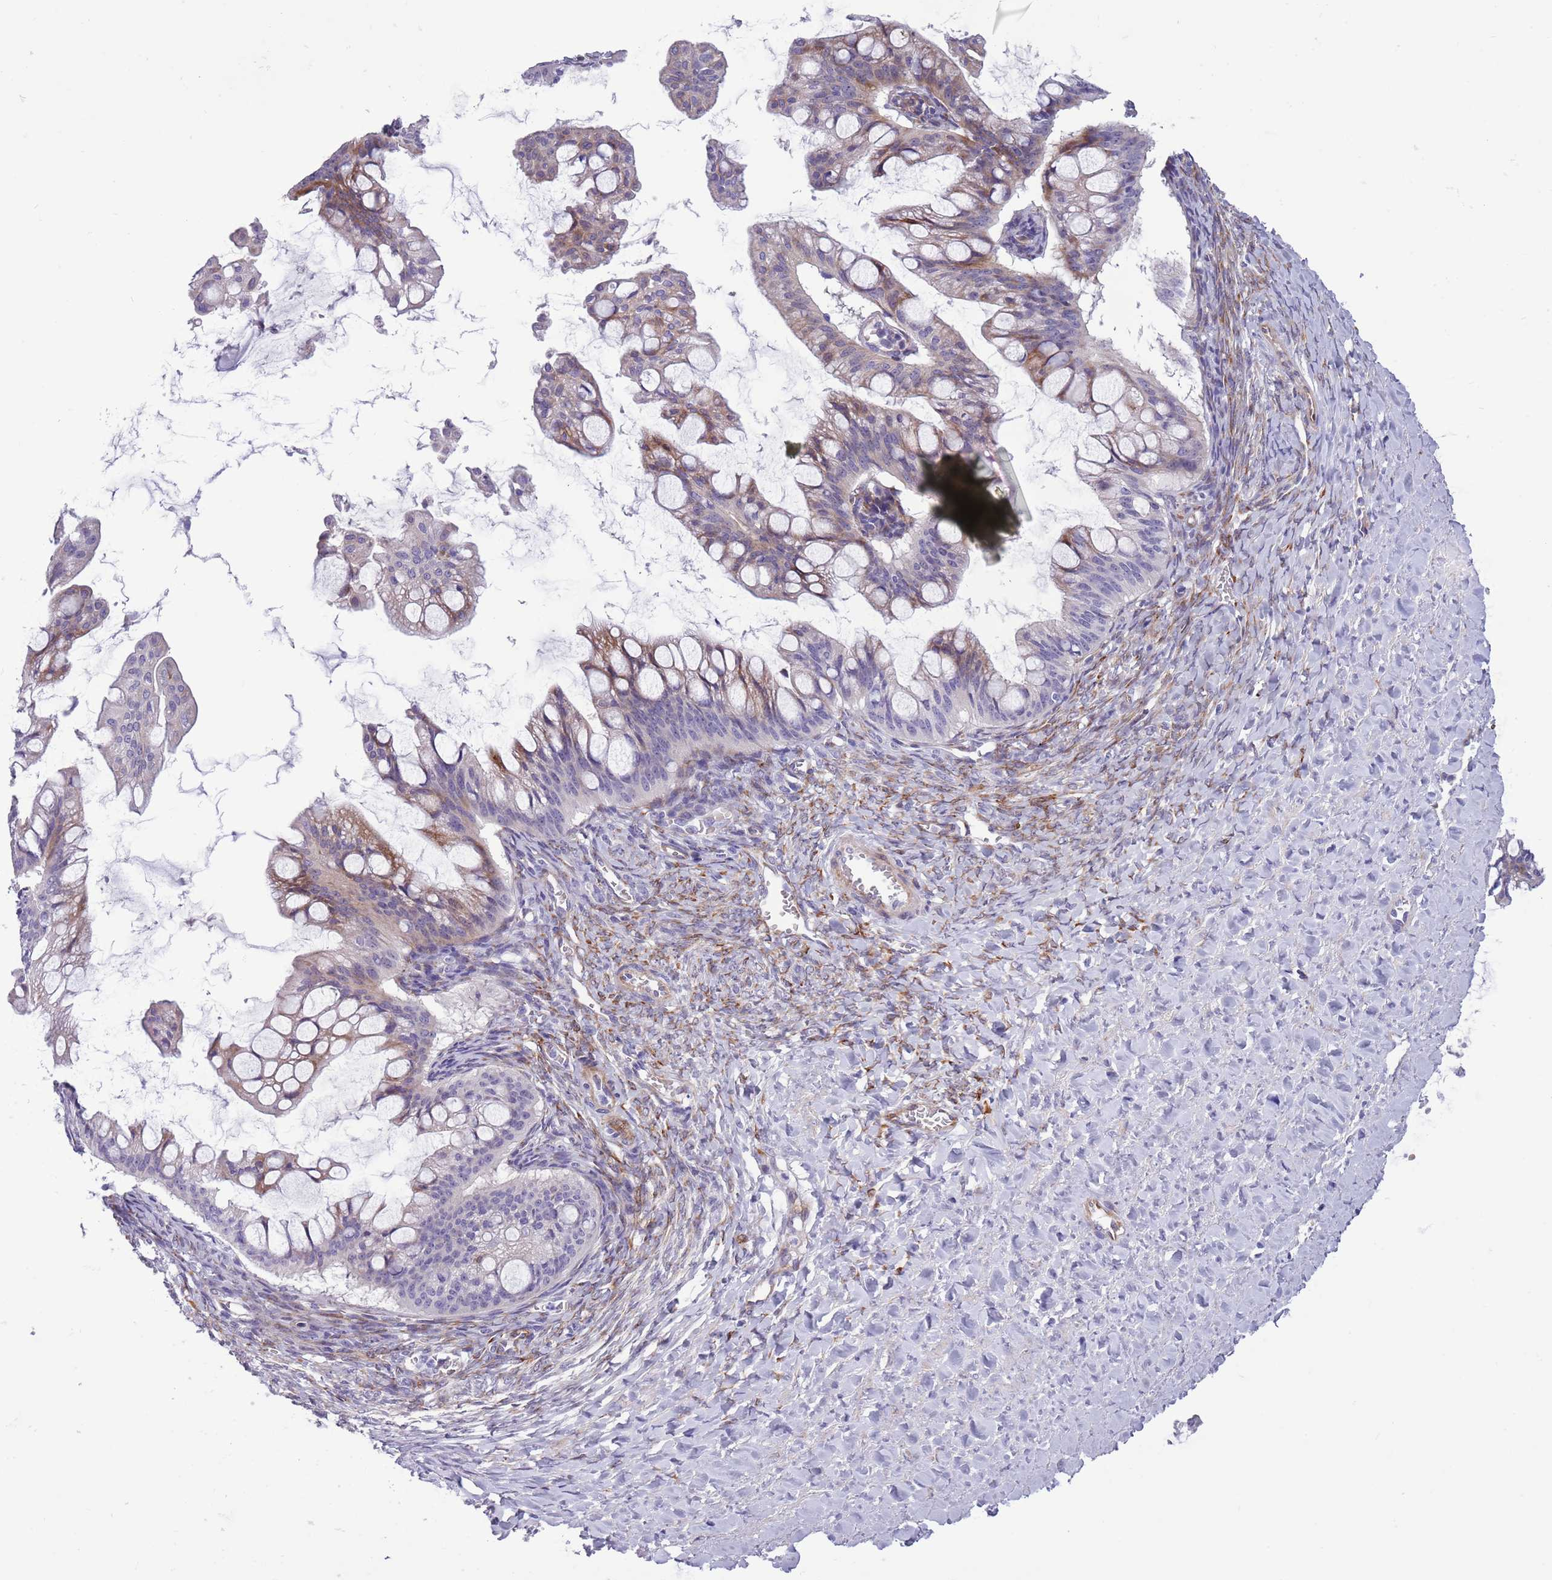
{"staining": {"intensity": "moderate", "quantity": "<25%", "location": "cytoplasmic/membranous"}, "tissue": "ovarian cancer", "cell_type": "Tumor cells", "image_type": "cancer", "snomed": [{"axis": "morphology", "description": "Cystadenocarcinoma, mucinous, NOS"}, {"axis": "topography", "description": "Ovary"}], "caption": "Ovarian cancer (mucinous cystadenocarcinoma) stained with DAB (3,3'-diaminobenzidine) immunohistochemistry (IHC) reveals low levels of moderate cytoplasmic/membranous staining in about <25% of tumor cells.", "gene": "MRPL32", "patient": {"sex": "female", "age": 73}}